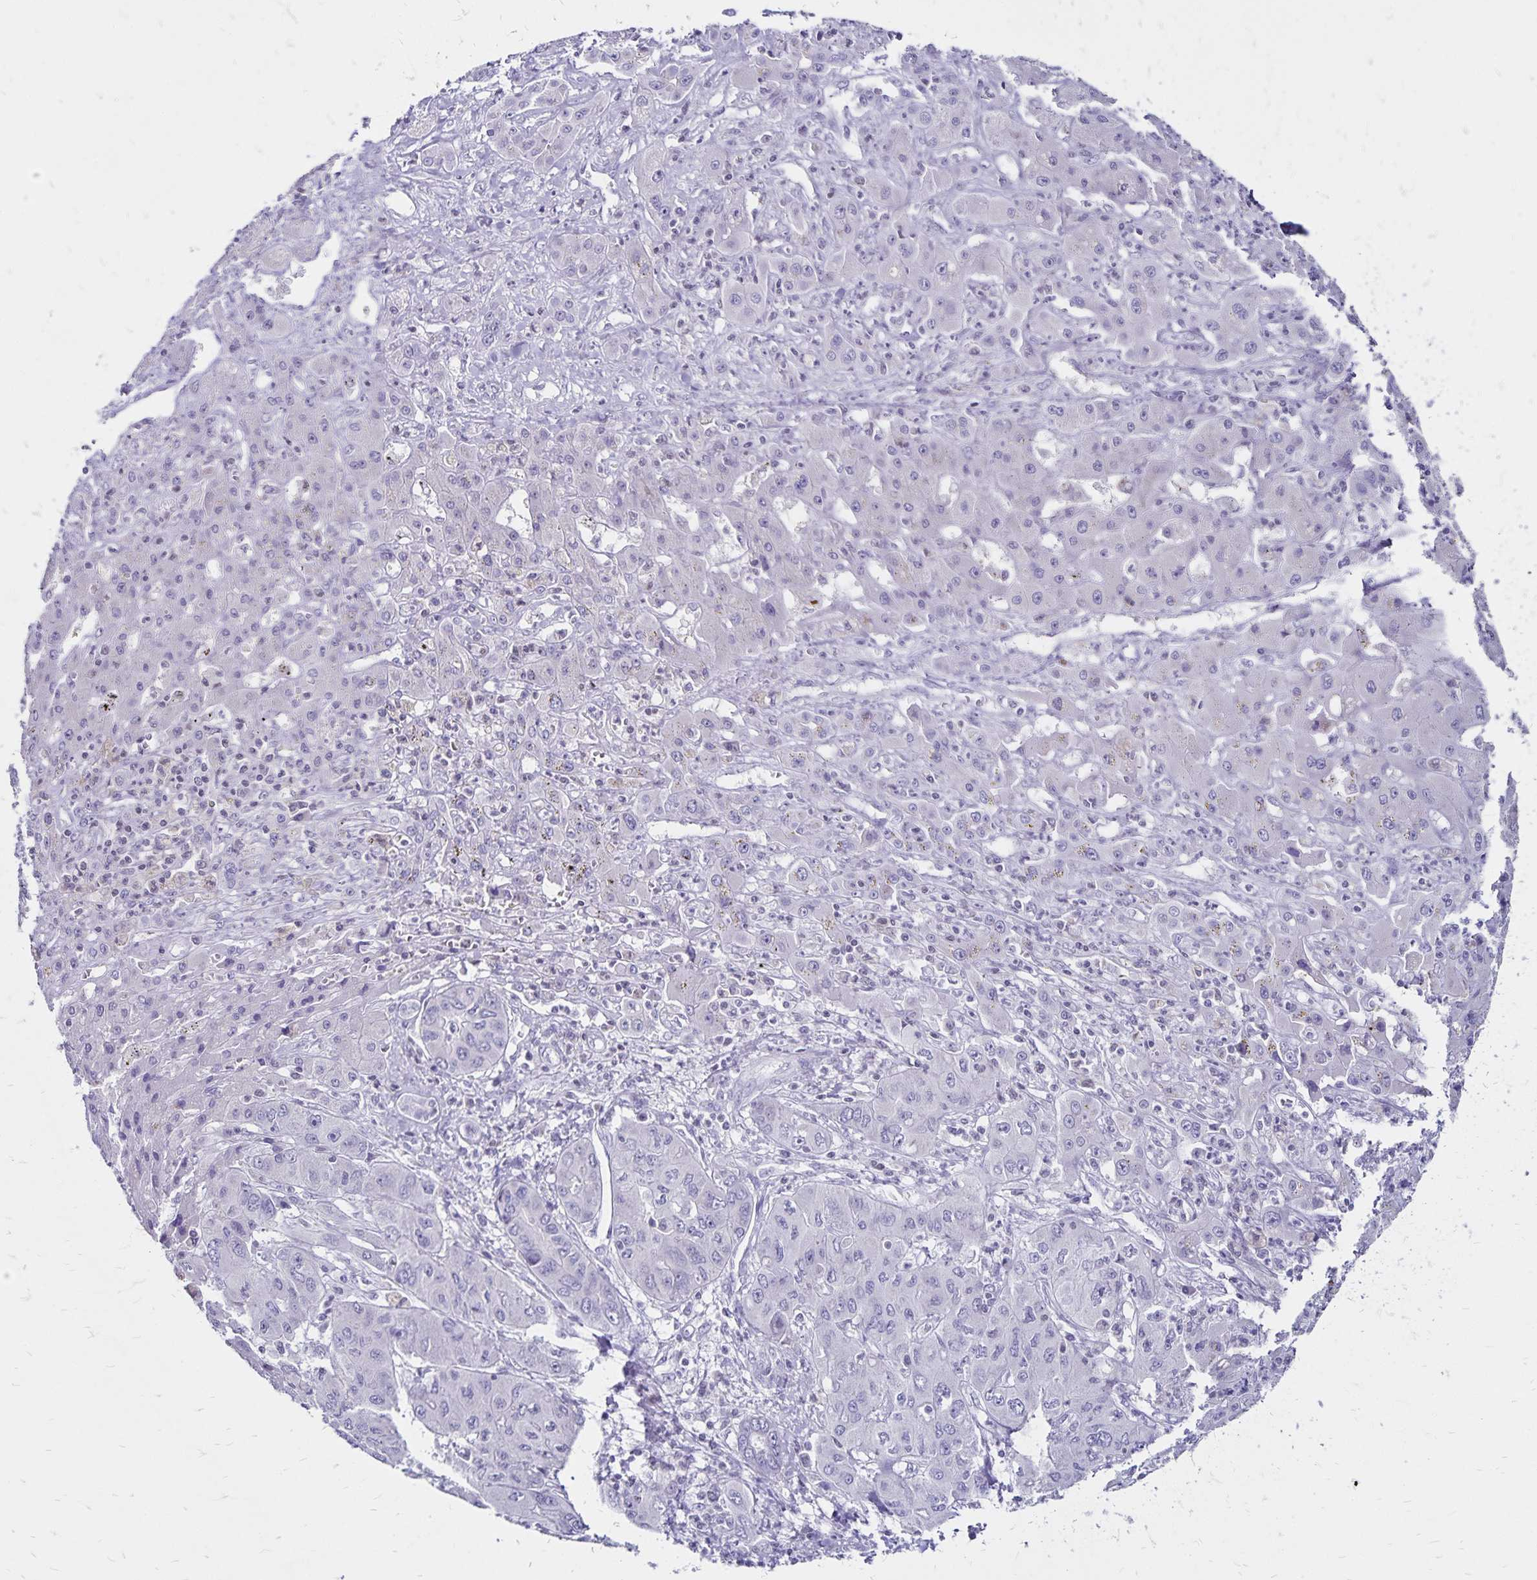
{"staining": {"intensity": "negative", "quantity": "none", "location": "none"}, "tissue": "liver cancer", "cell_type": "Tumor cells", "image_type": "cancer", "snomed": [{"axis": "morphology", "description": "Cholangiocarcinoma"}, {"axis": "topography", "description": "Liver"}], "caption": "Immunohistochemistry (IHC) image of neoplastic tissue: cholangiocarcinoma (liver) stained with DAB exhibits no significant protein positivity in tumor cells.", "gene": "IKZF1", "patient": {"sex": "male", "age": 67}}